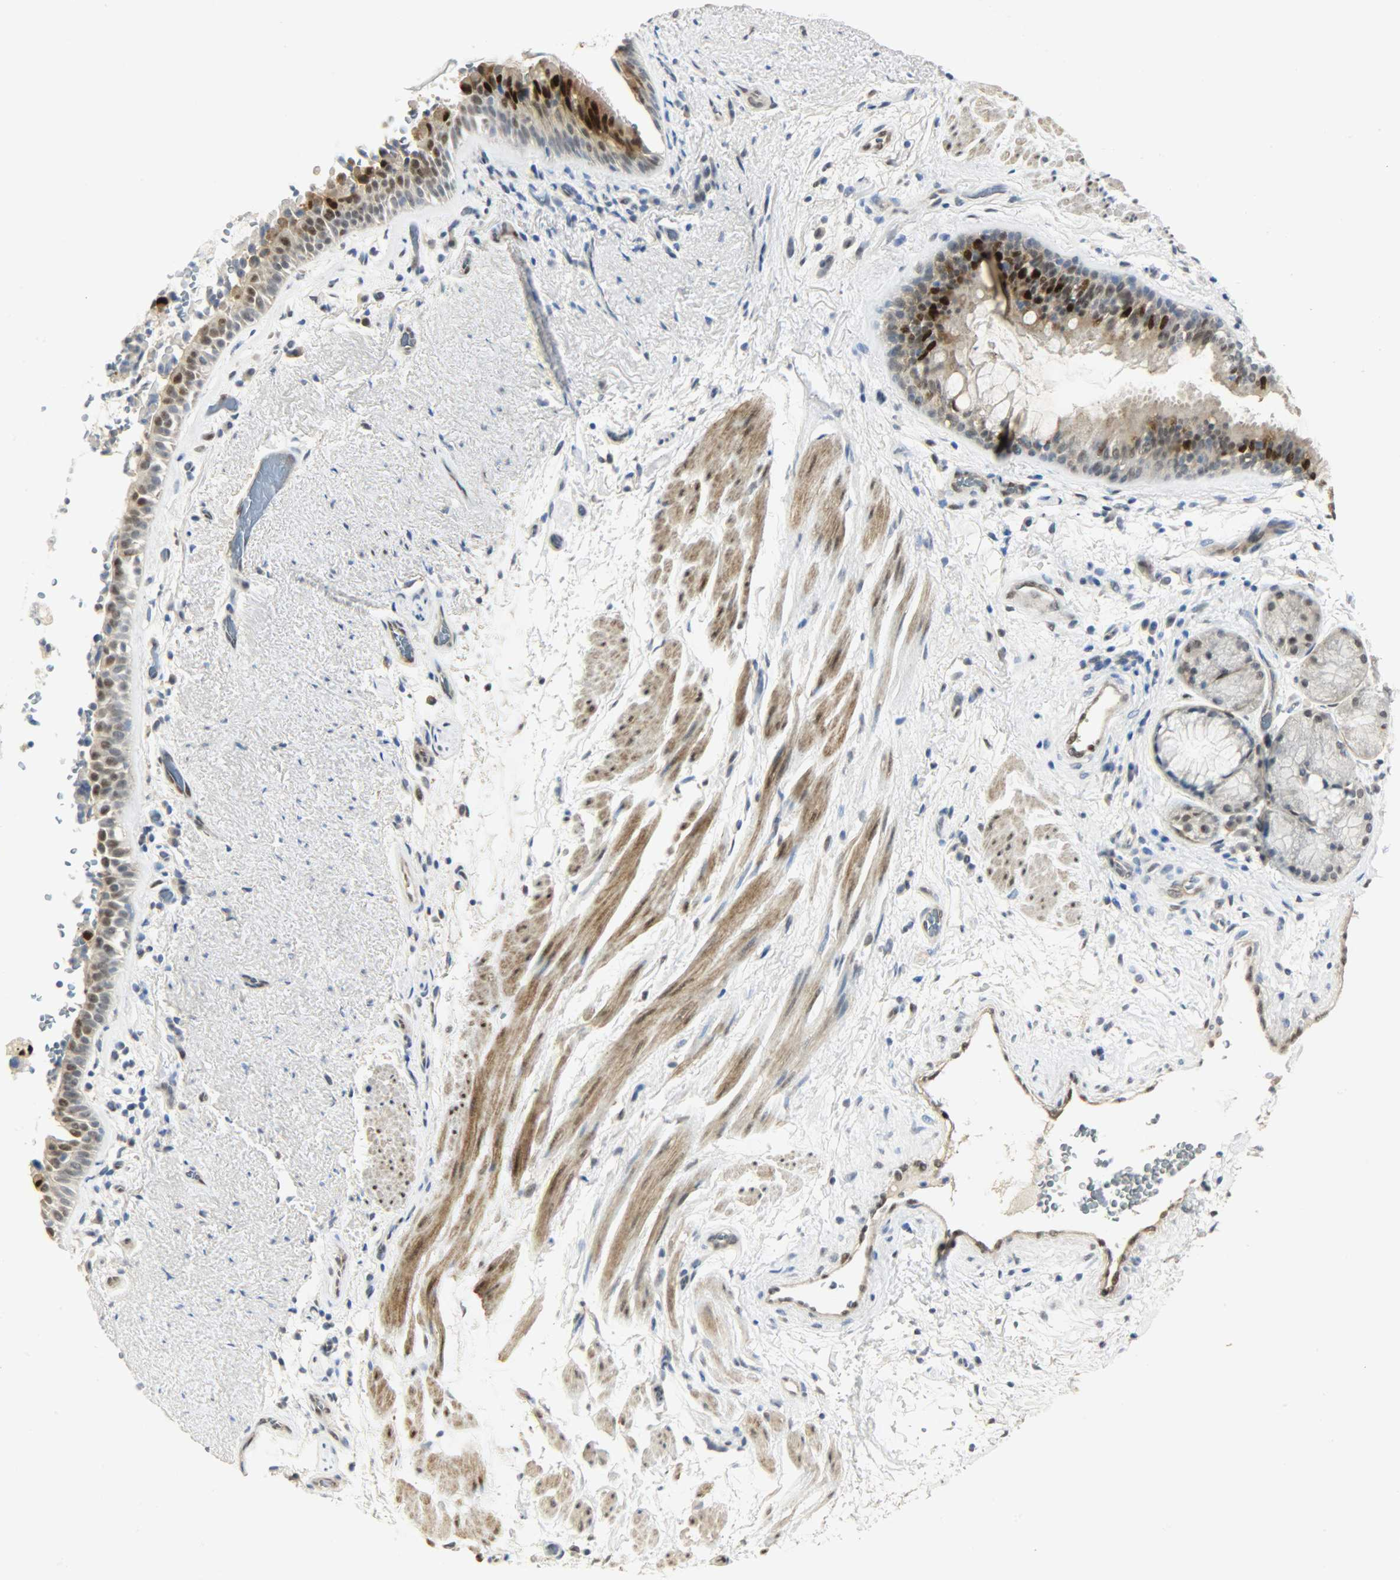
{"staining": {"intensity": "strong", "quantity": "<25%", "location": "nuclear"}, "tissue": "bronchus", "cell_type": "Respiratory epithelial cells", "image_type": "normal", "snomed": [{"axis": "morphology", "description": "Normal tissue, NOS"}, {"axis": "topography", "description": "Bronchus"}], "caption": "Immunohistochemistry (IHC) photomicrograph of normal bronchus: bronchus stained using immunohistochemistry (IHC) reveals medium levels of strong protein expression localized specifically in the nuclear of respiratory epithelial cells, appearing as a nuclear brown color.", "gene": "NPEPL1", "patient": {"sex": "female", "age": 54}}